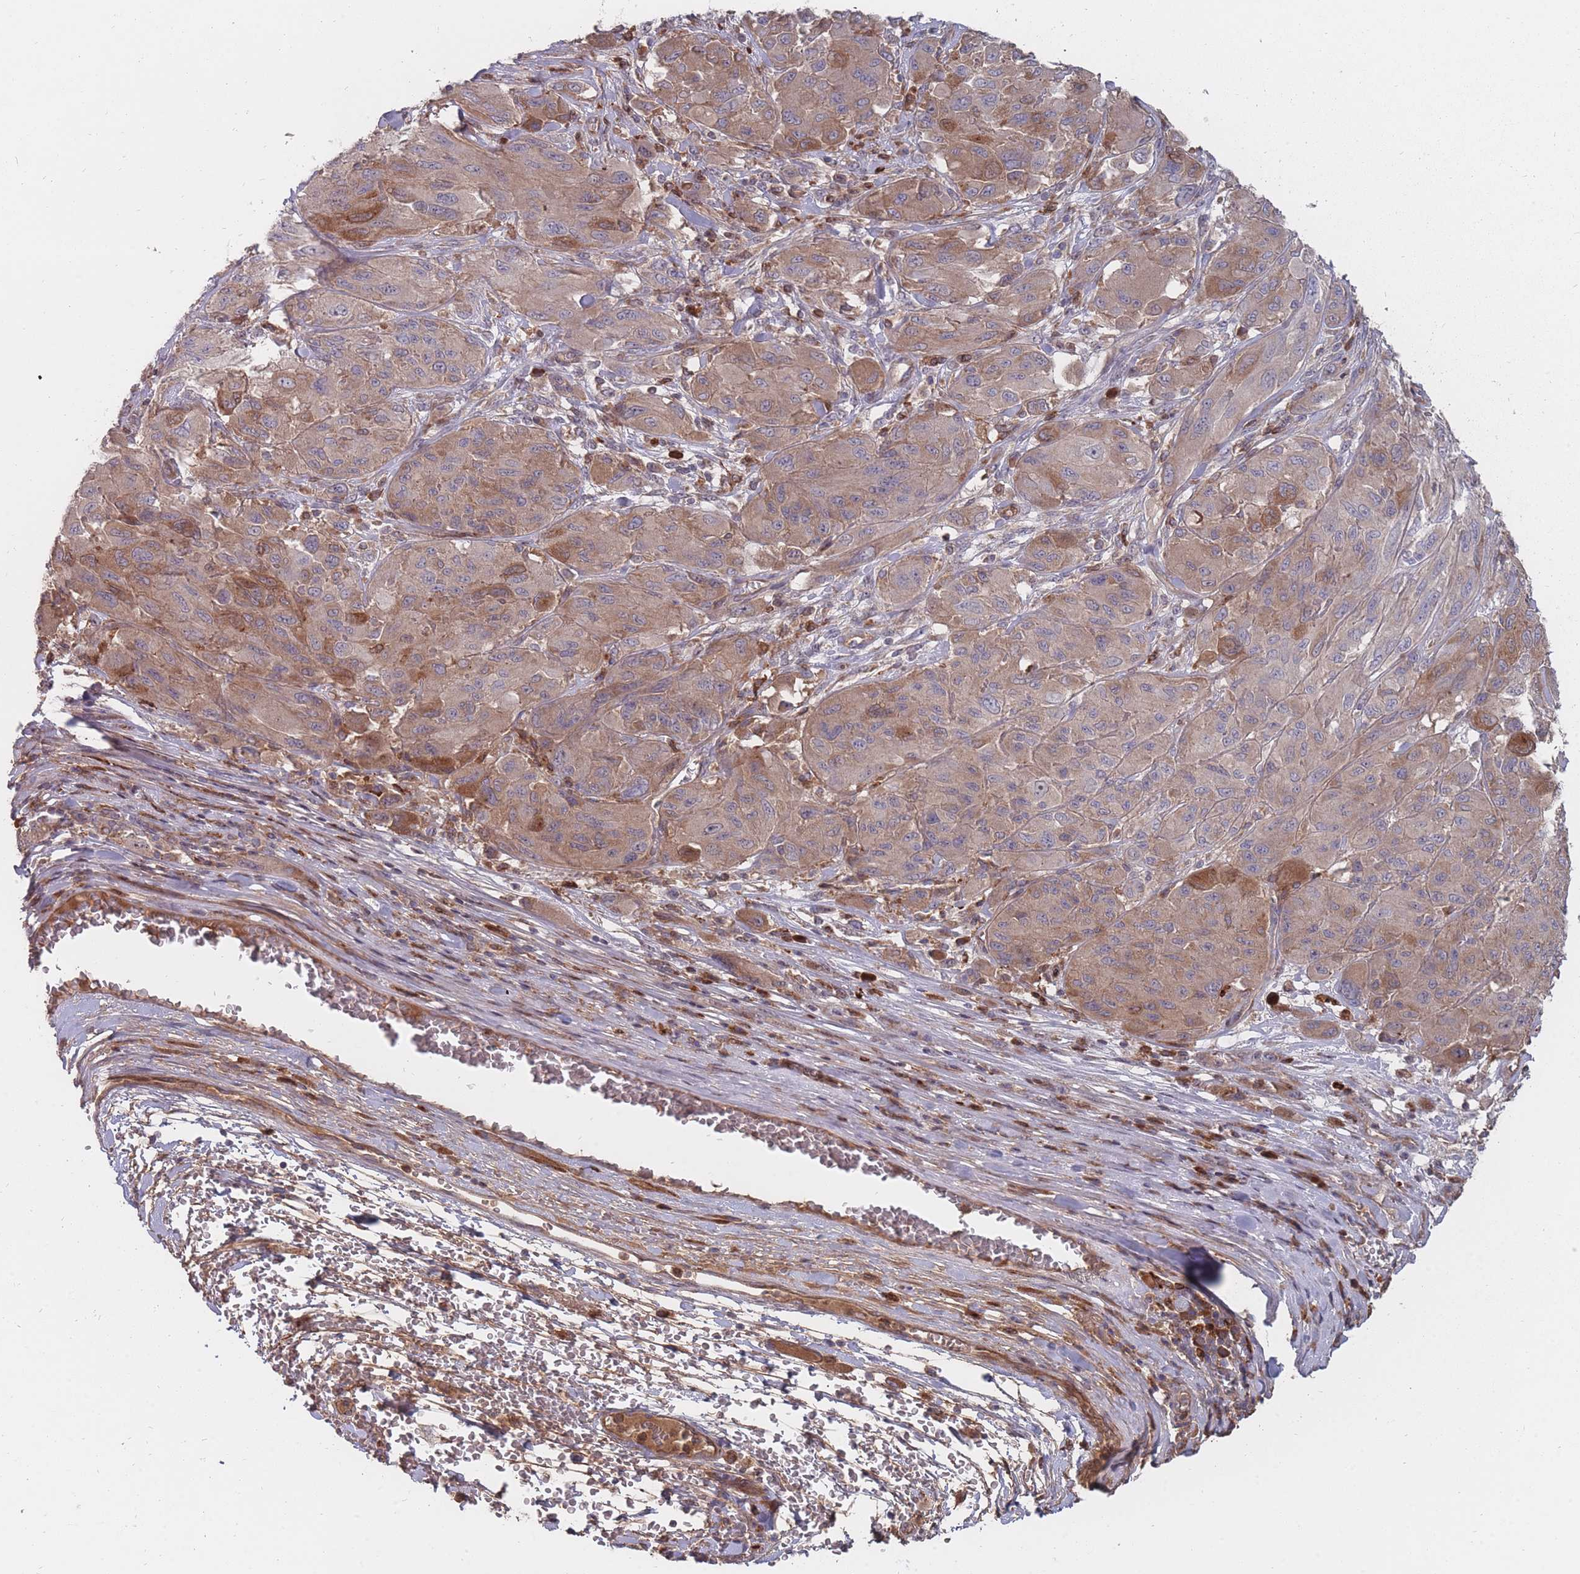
{"staining": {"intensity": "moderate", "quantity": ">75%", "location": "cytoplasmic/membranous"}, "tissue": "melanoma", "cell_type": "Tumor cells", "image_type": "cancer", "snomed": [{"axis": "morphology", "description": "Malignant melanoma, NOS"}, {"axis": "topography", "description": "Skin"}], "caption": "High-power microscopy captured an immunohistochemistry micrograph of malignant melanoma, revealing moderate cytoplasmic/membranous positivity in about >75% of tumor cells. The staining was performed using DAB to visualize the protein expression in brown, while the nuclei were stained in blue with hematoxylin (Magnification: 20x).", "gene": "THSD7B", "patient": {"sex": "female", "age": 91}}